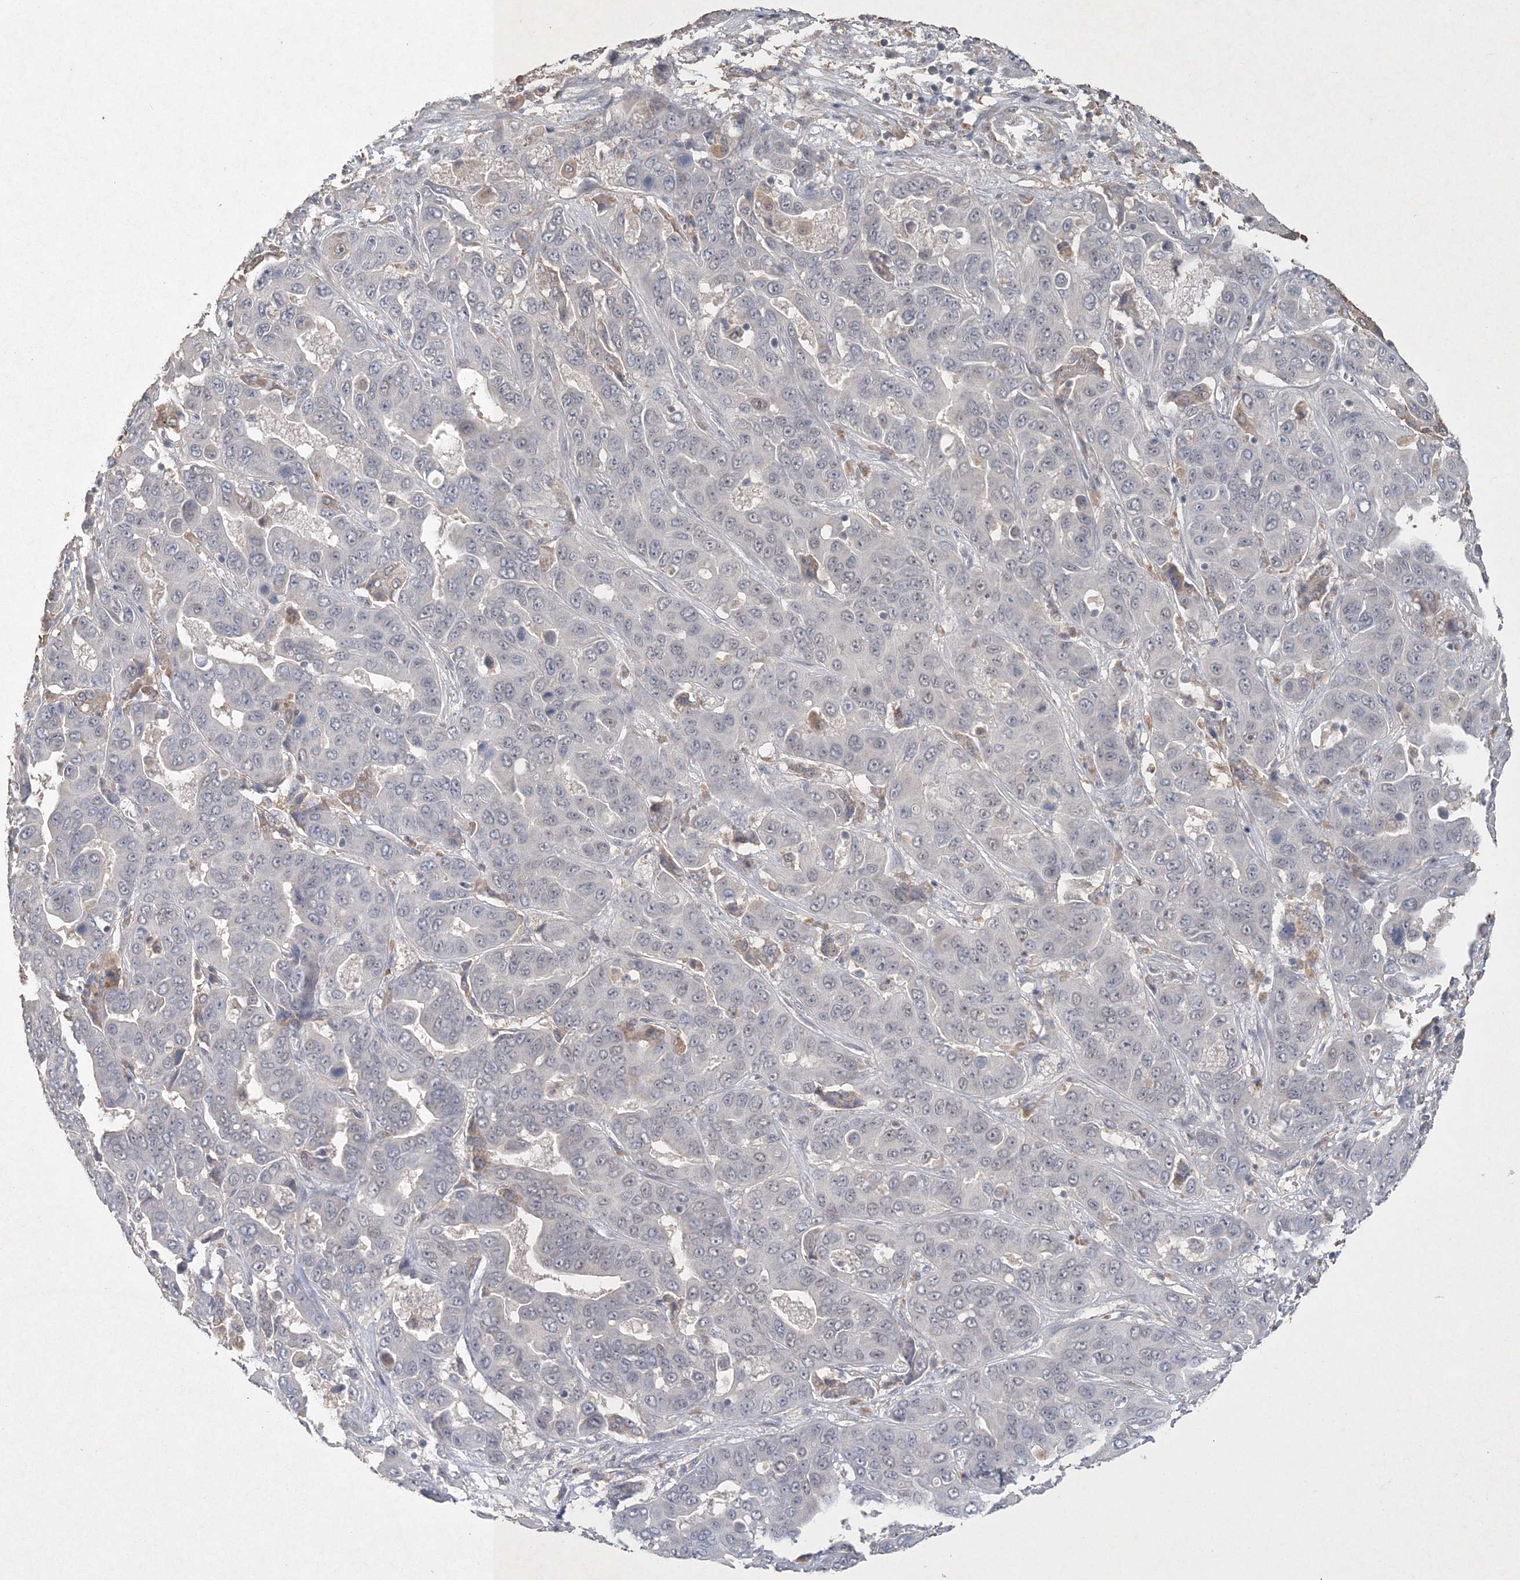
{"staining": {"intensity": "negative", "quantity": "none", "location": "none"}, "tissue": "liver cancer", "cell_type": "Tumor cells", "image_type": "cancer", "snomed": [{"axis": "morphology", "description": "Cholangiocarcinoma"}, {"axis": "topography", "description": "Liver"}], "caption": "Tumor cells are negative for protein expression in human cholangiocarcinoma (liver).", "gene": "UIMC1", "patient": {"sex": "female", "age": 52}}